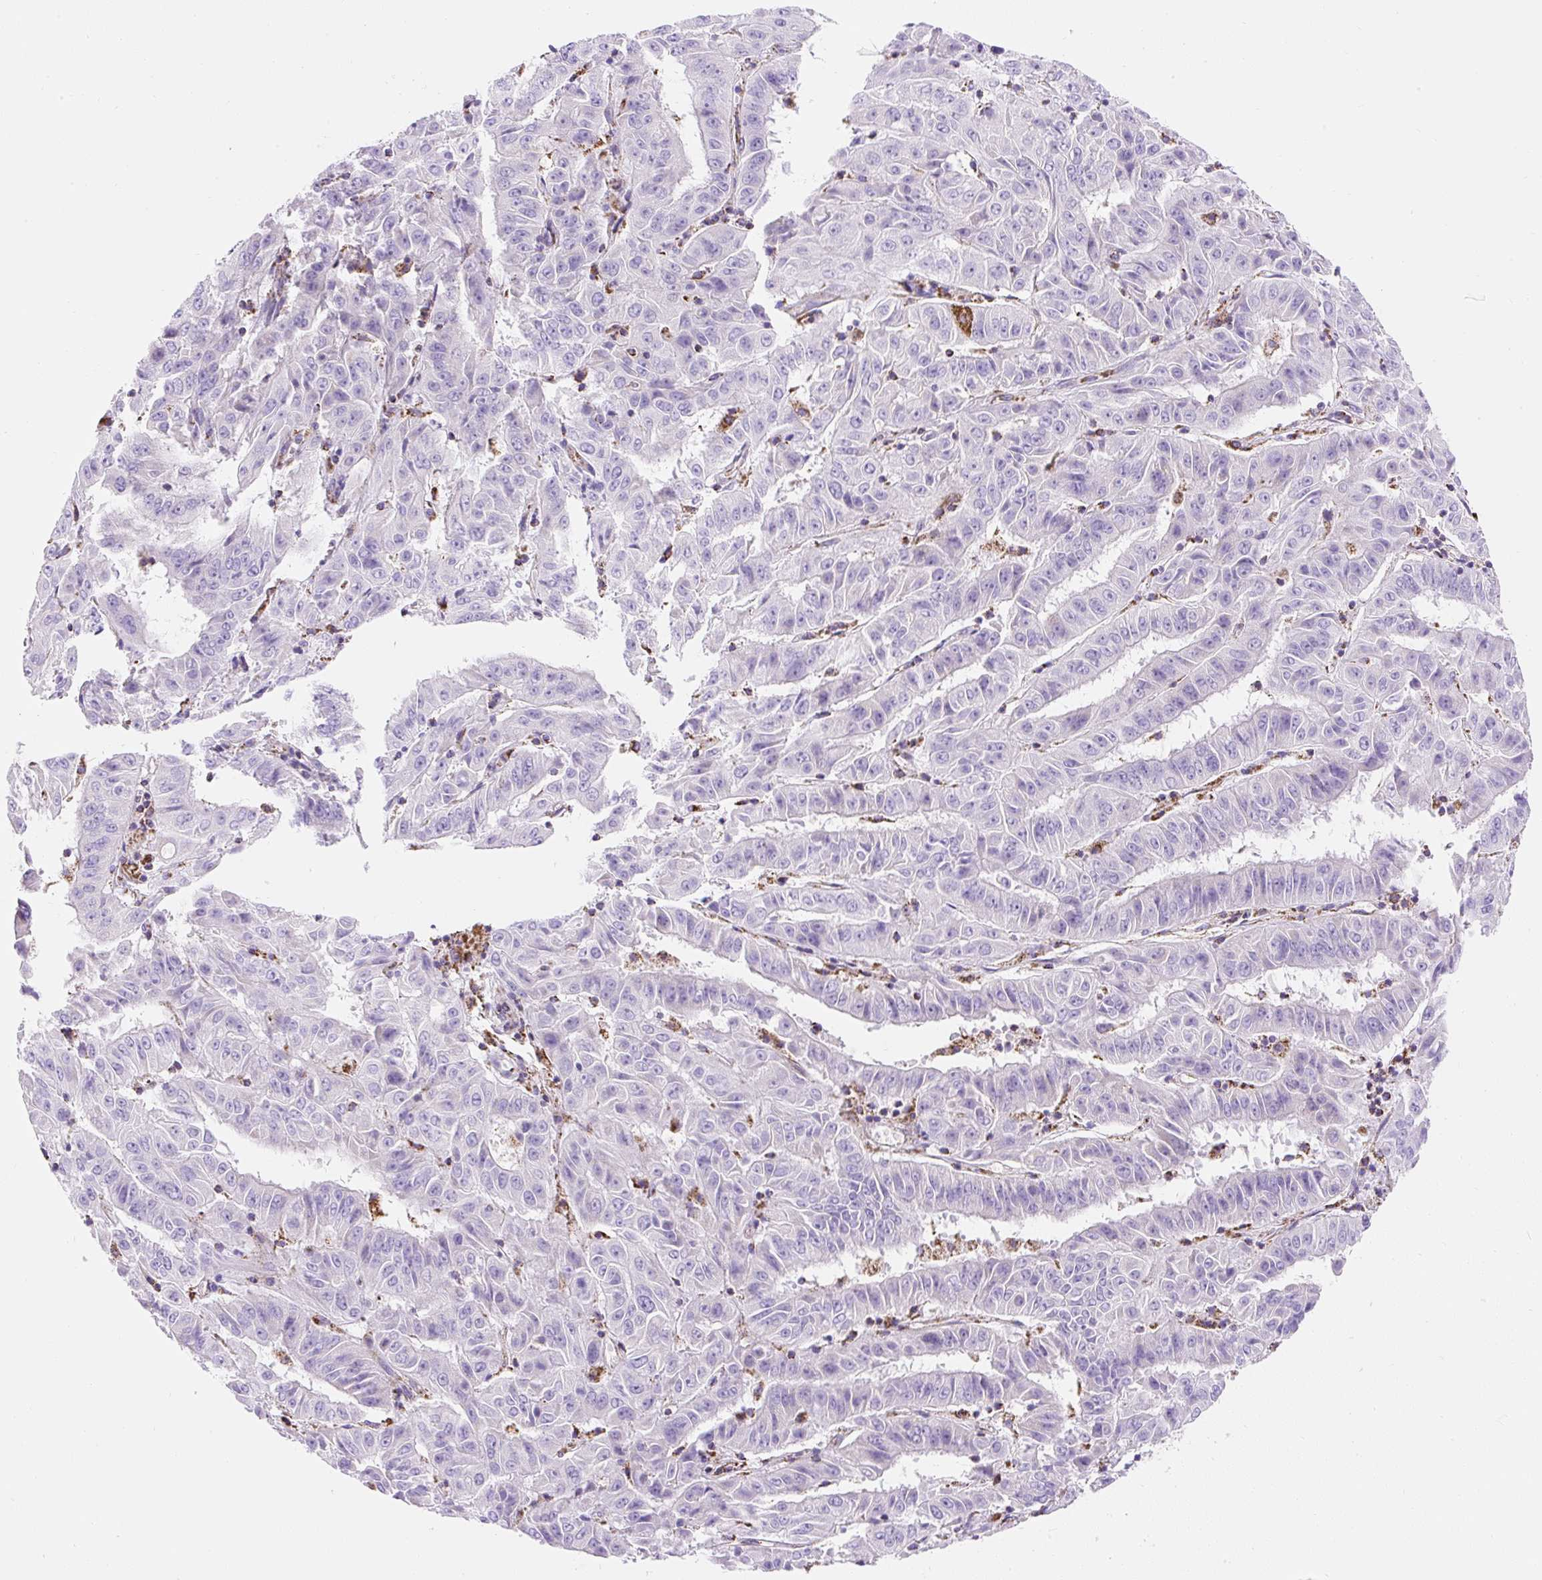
{"staining": {"intensity": "negative", "quantity": "none", "location": "none"}, "tissue": "pancreatic cancer", "cell_type": "Tumor cells", "image_type": "cancer", "snomed": [{"axis": "morphology", "description": "Adenocarcinoma, NOS"}, {"axis": "topography", "description": "Pancreas"}], "caption": "This is an IHC image of pancreatic adenocarcinoma. There is no staining in tumor cells.", "gene": "DAAM2", "patient": {"sex": "male", "age": 63}}